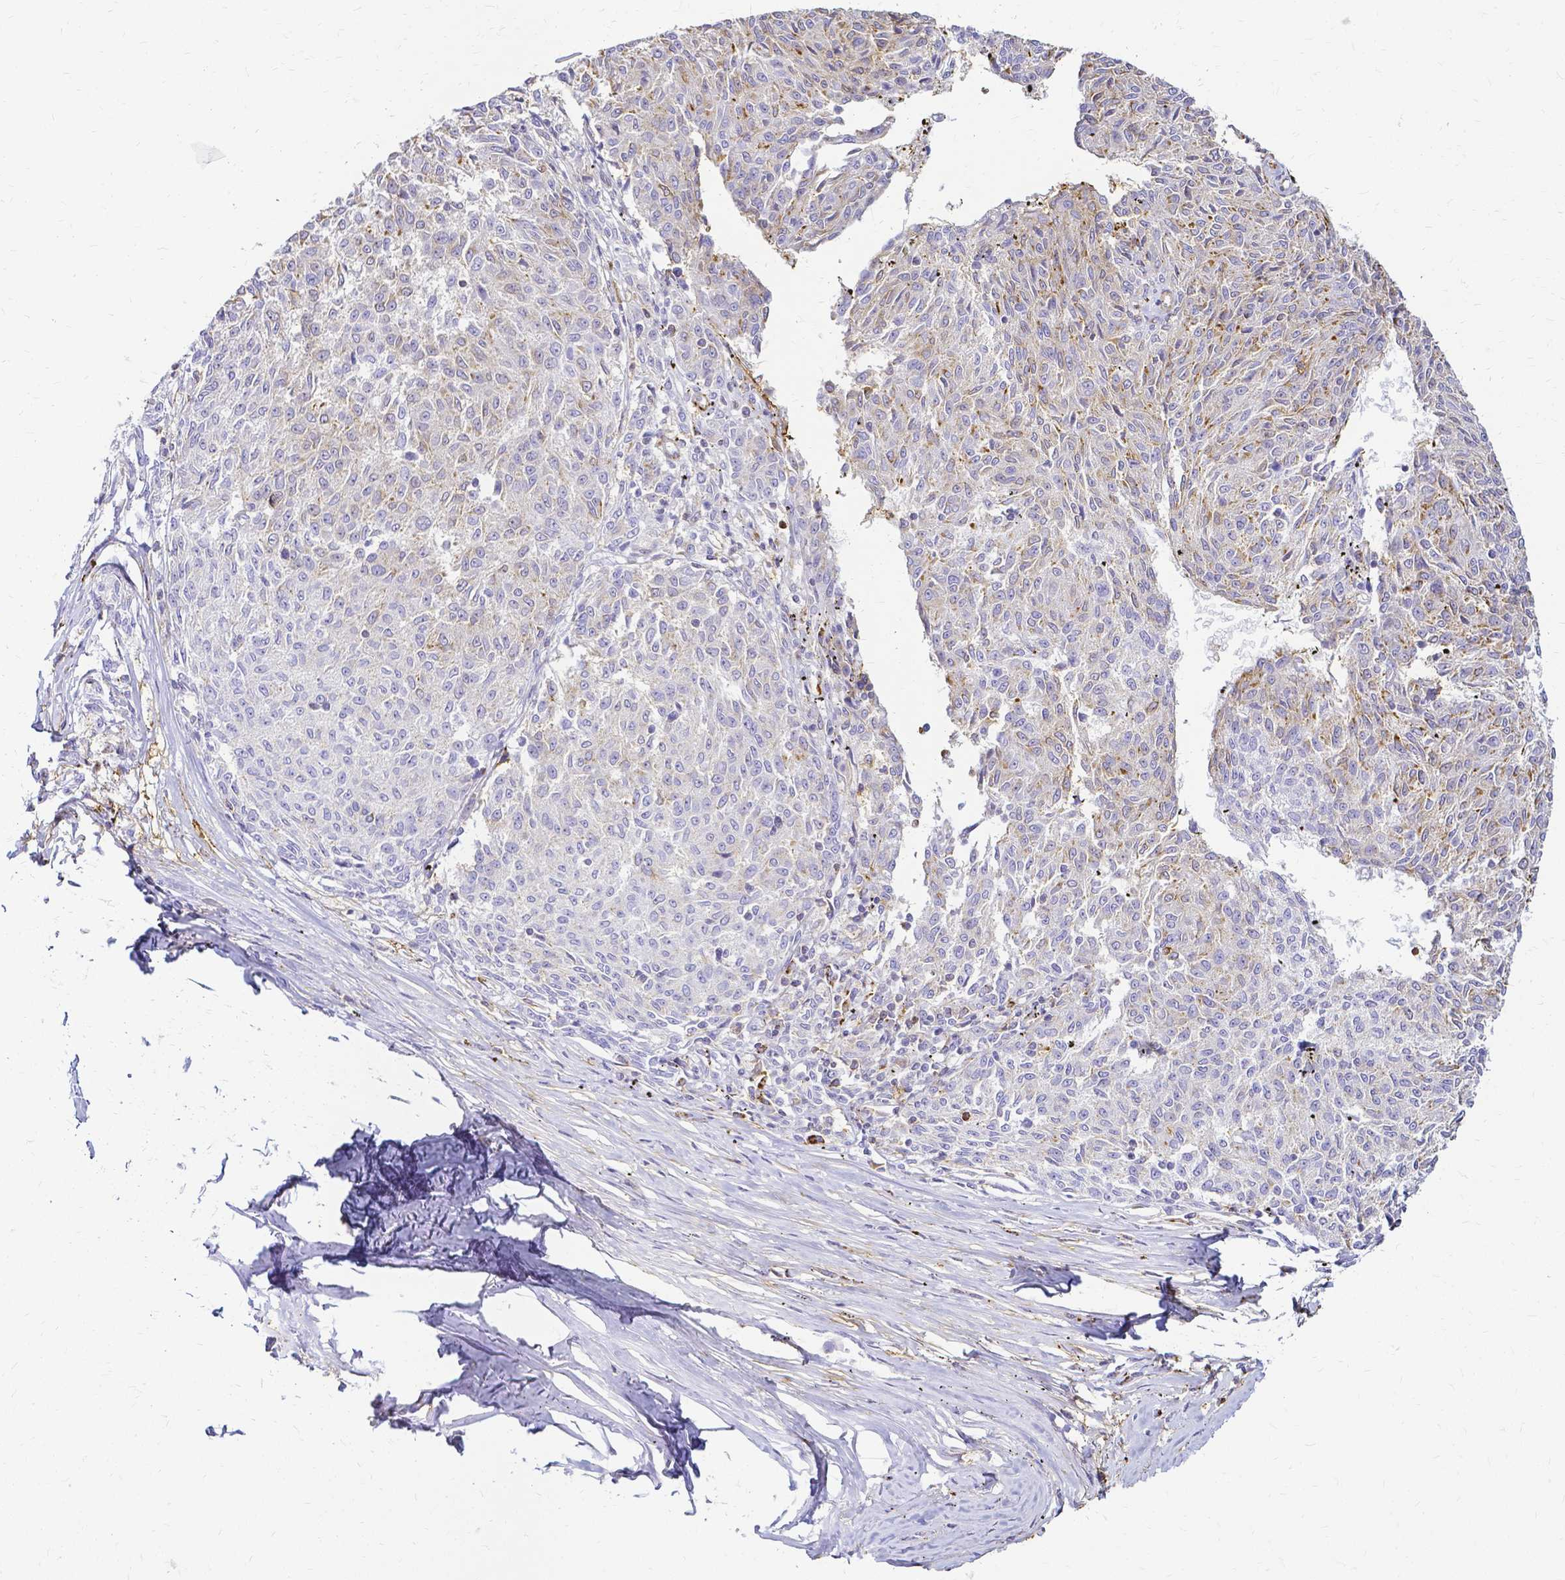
{"staining": {"intensity": "negative", "quantity": "none", "location": "none"}, "tissue": "melanoma", "cell_type": "Tumor cells", "image_type": "cancer", "snomed": [{"axis": "morphology", "description": "Malignant melanoma, NOS"}, {"axis": "topography", "description": "Skin"}], "caption": "Immunohistochemical staining of human melanoma demonstrates no significant expression in tumor cells. The staining is performed using DAB (3,3'-diaminobenzidine) brown chromogen with nuclei counter-stained in using hematoxylin.", "gene": "HSPA12A", "patient": {"sex": "female", "age": 72}}